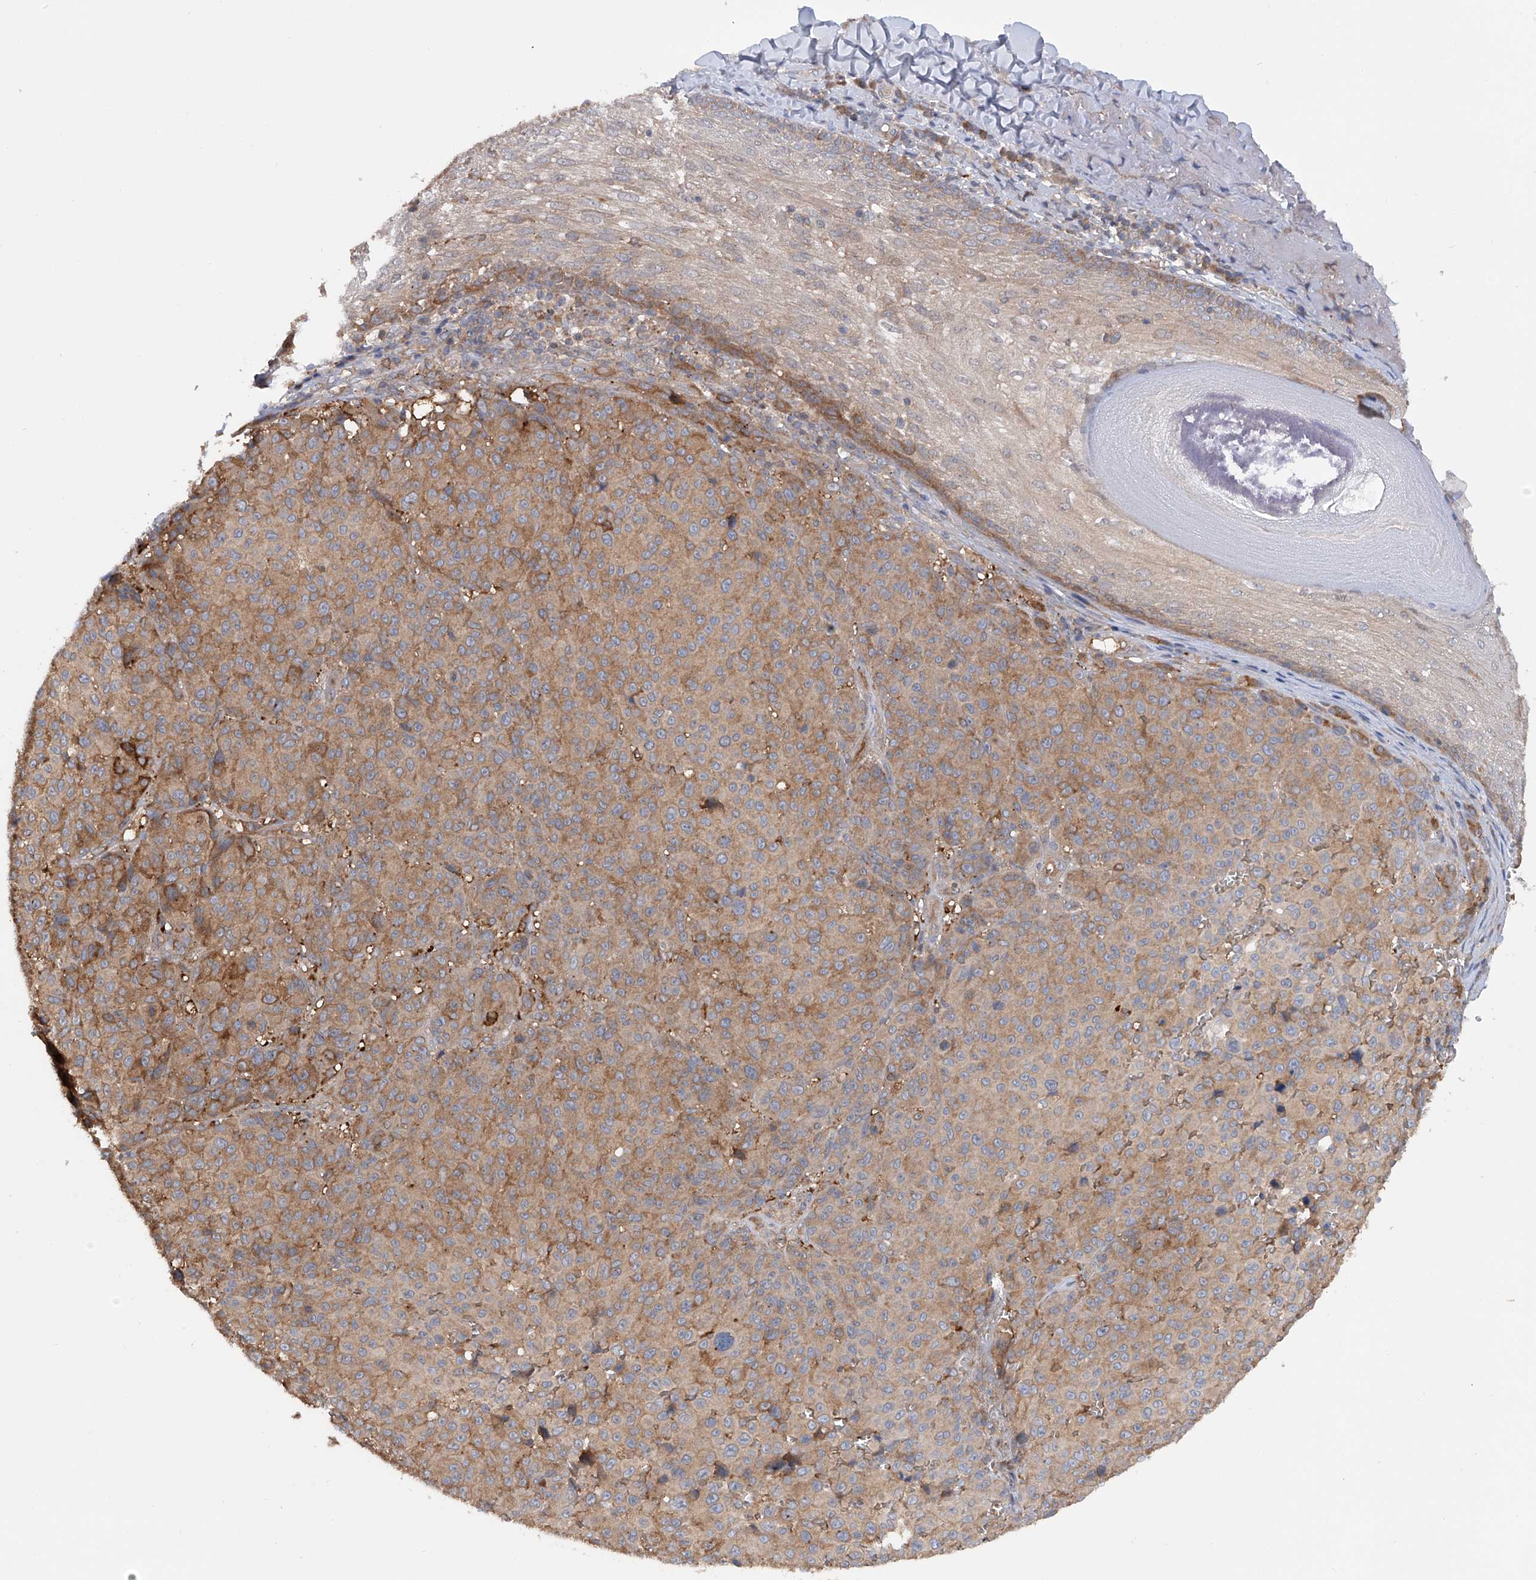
{"staining": {"intensity": "moderate", "quantity": ">75%", "location": "cytoplasmic/membranous"}, "tissue": "melanoma", "cell_type": "Tumor cells", "image_type": "cancer", "snomed": [{"axis": "morphology", "description": "Malignant melanoma, NOS"}, {"axis": "topography", "description": "Skin"}], "caption": "Protein expression analysis of human malignant melanoma reveals moderate cytoplasmic/membranous staining in approximately >75% of tumor cells. (Brightfield microscopy of DAB IHC at high magnification).", "gene": "NUDT17", "patient": {"sex": "male", "age": 73}}